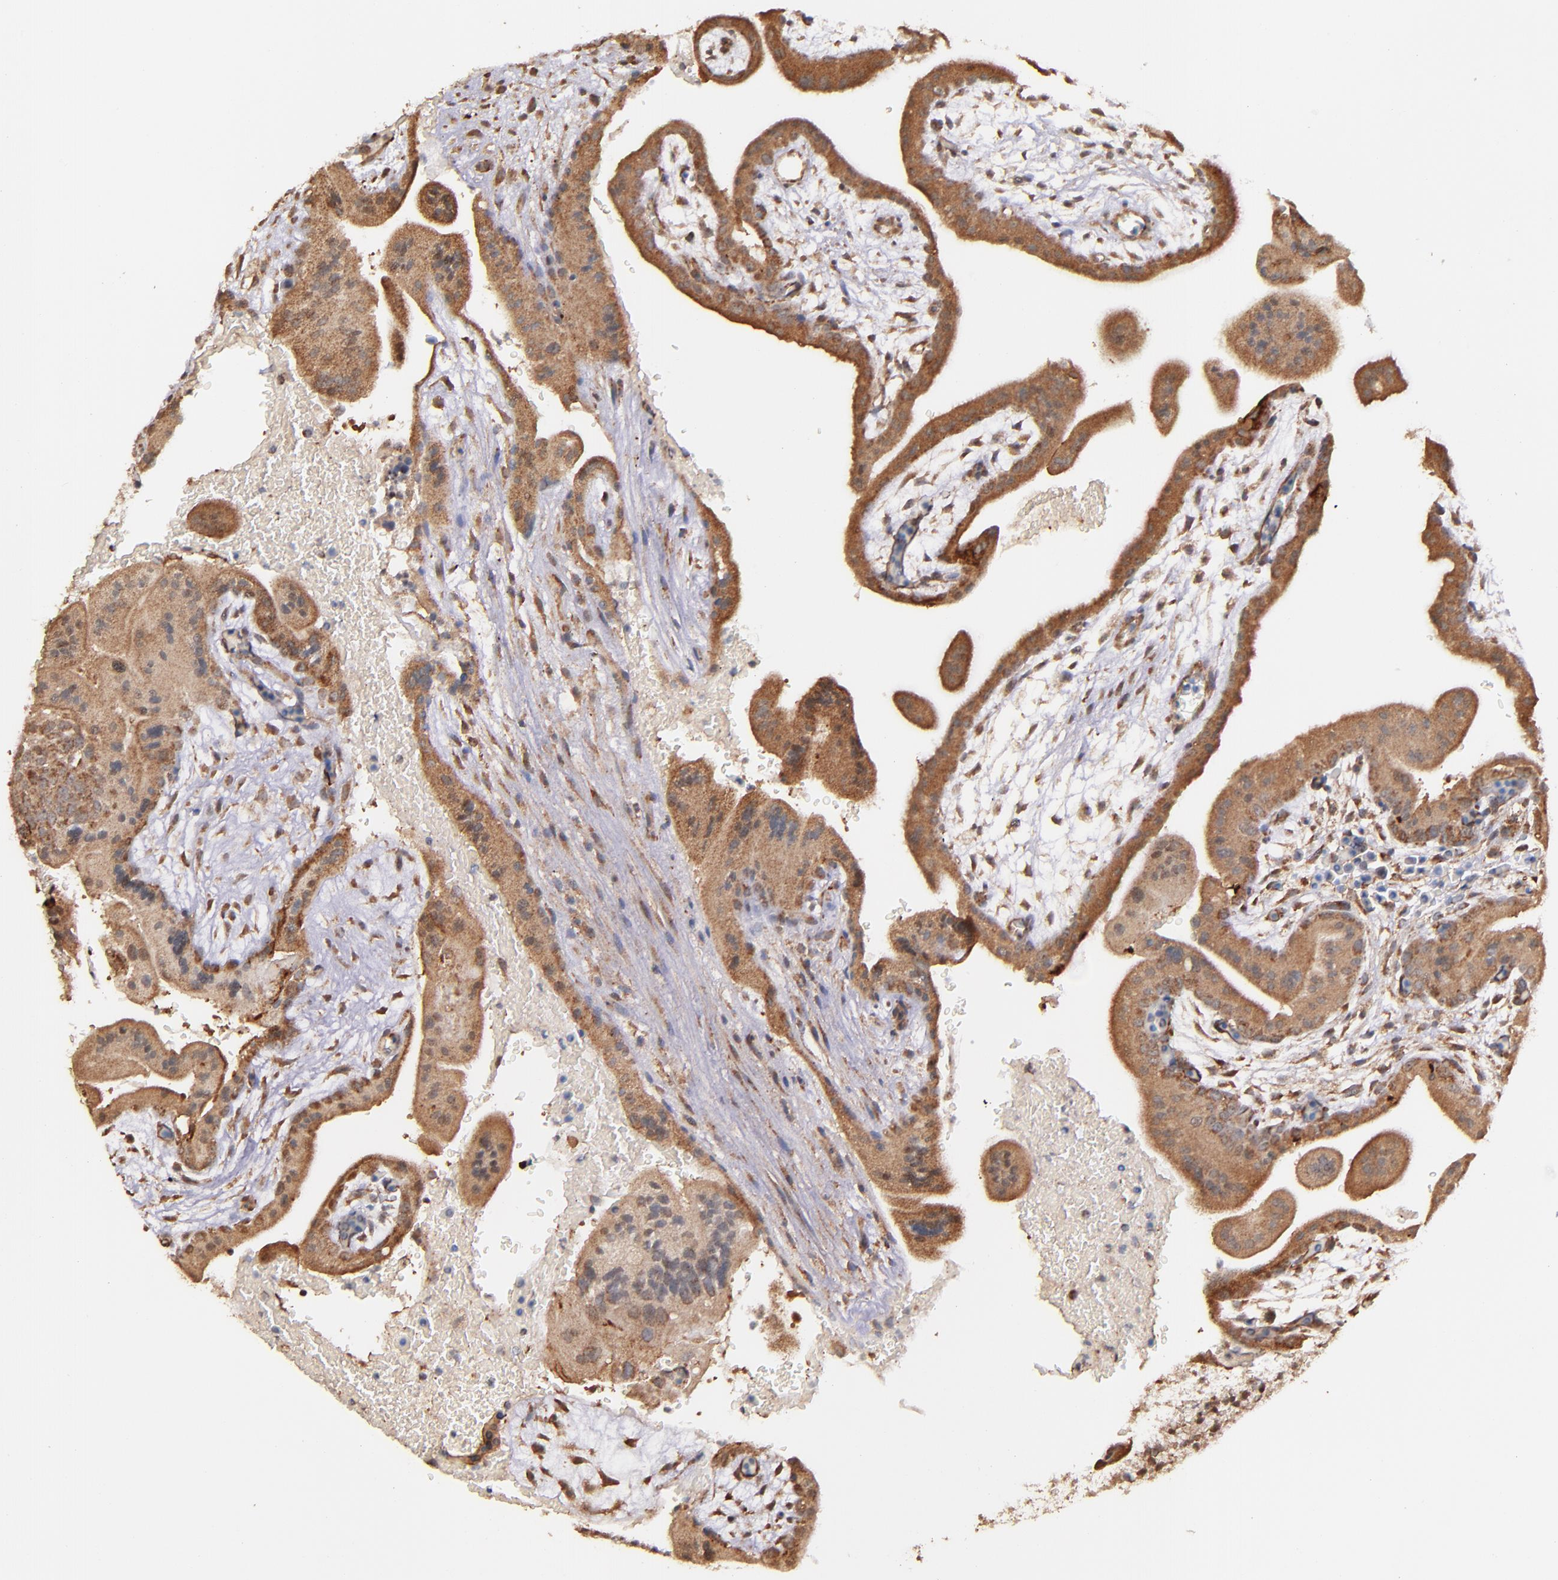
{"staining": {"intensity": "moderate", "quantity": ">75%", "location": "cytoplasmic/membranous"}, "tissue": "placenta", "cell_type": "Decidual cells", "image_type": "normal", "snomed": [{"axis": "morphology", "description": "Normal tissue, NOS"}, {"axis": "topography", "description": "Placenta"}], "caption": "Immunohistochemical staining of unremarkable human placenta reveals >75% levels of moderate cytoplasmic/membranous protein positivity in about >75% of decidual cells. (DAB (3,3'-diaminobenzidine) IHC, brown staining for protein, blue staining for nuclei).", "gene": "SHC1", "patient": {"sex": "female", "age": 35}}